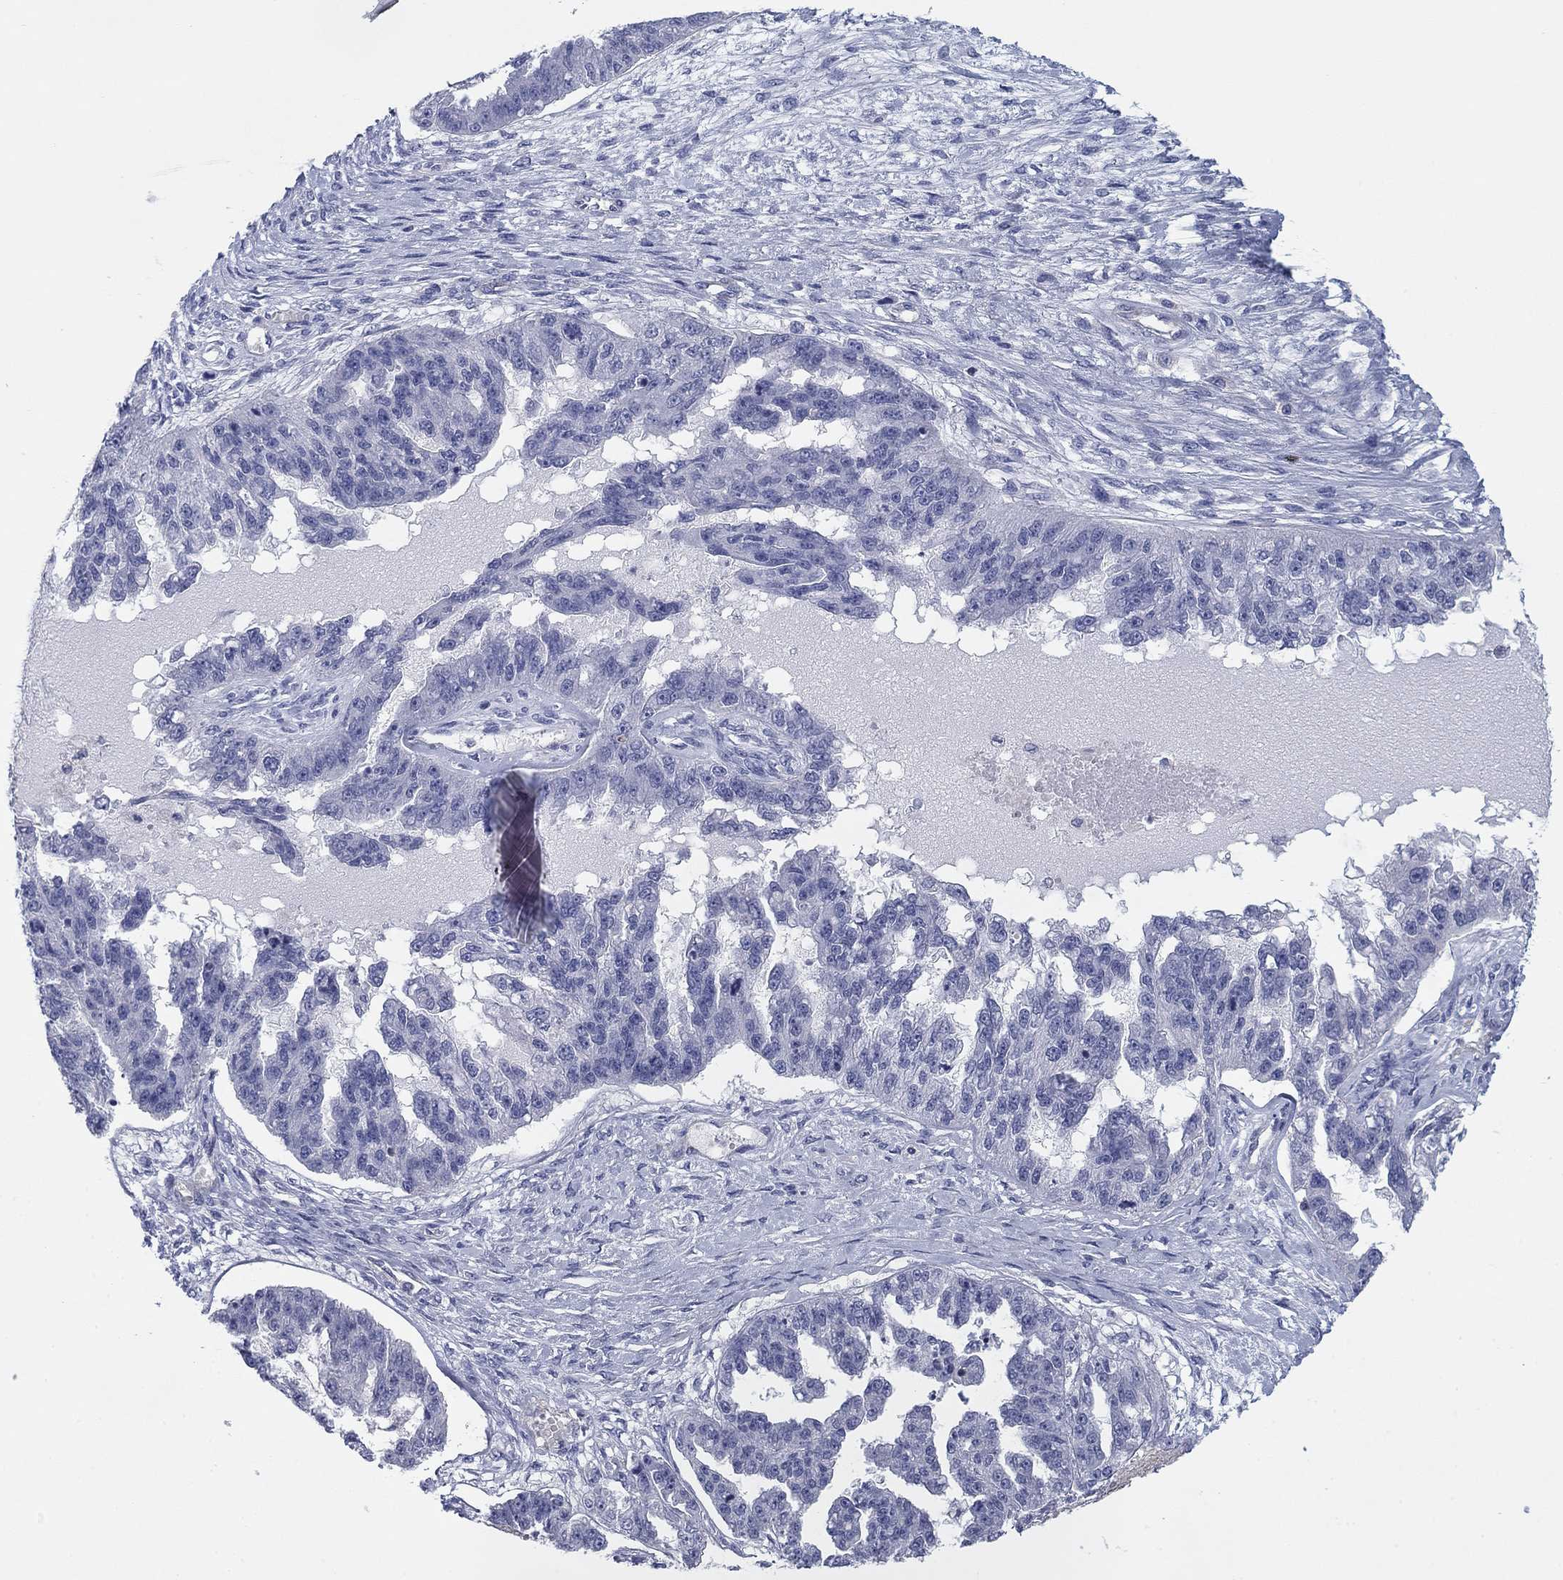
{"staining": {"intensity": "negative", "quantity": "none", "location": "none"}, "tissue": "ovarian cancer", "cell_type": "Tumor cells", "image_type": "cancer", "snomed": [{"axis": "morphology", "description": "Cystadenocarcinoma, serous, NOS"}, {"axis": "topography", "description": "Ovary"}], "caption": "Immunohistochemistry micrograph of human ovarian serous cystadenocarcinoma stained for a protein (brown), which exhibits no expression in tumor cells.", "gene": "PSD4", "patient": {"sex": "female", "age": 58}}